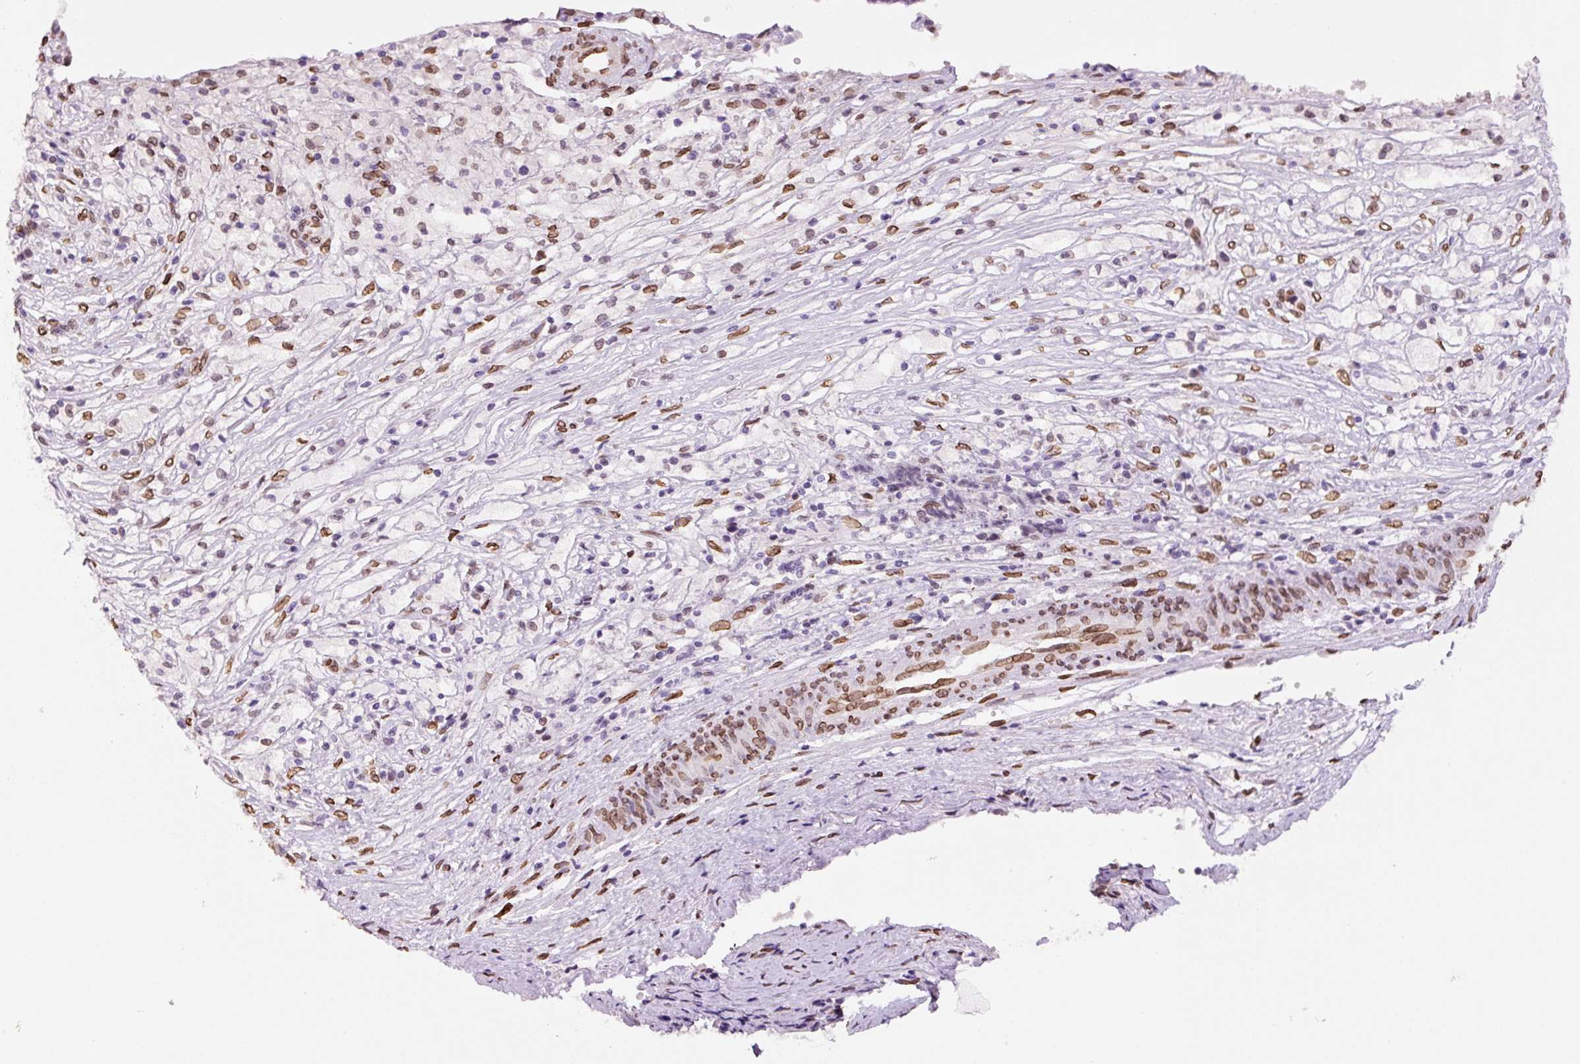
{"staining": {"intensity": "negative", "quantity": "none", "location": "none"}, "tissue": "ovarian cancer", "cell_type": "Tumor cells", "image_type": "cancer", "snomed": [{"axis": "morphology", "description": "Carcinoma, endometroid"}, {"axis": "topography", "description": "Ovary"}], "caption": "The image shows no staining of tumor cells in endometroid carcinoma (ovarian).", "gene": "ZNF224", "patient": {"sex": "female", "age": 42}}